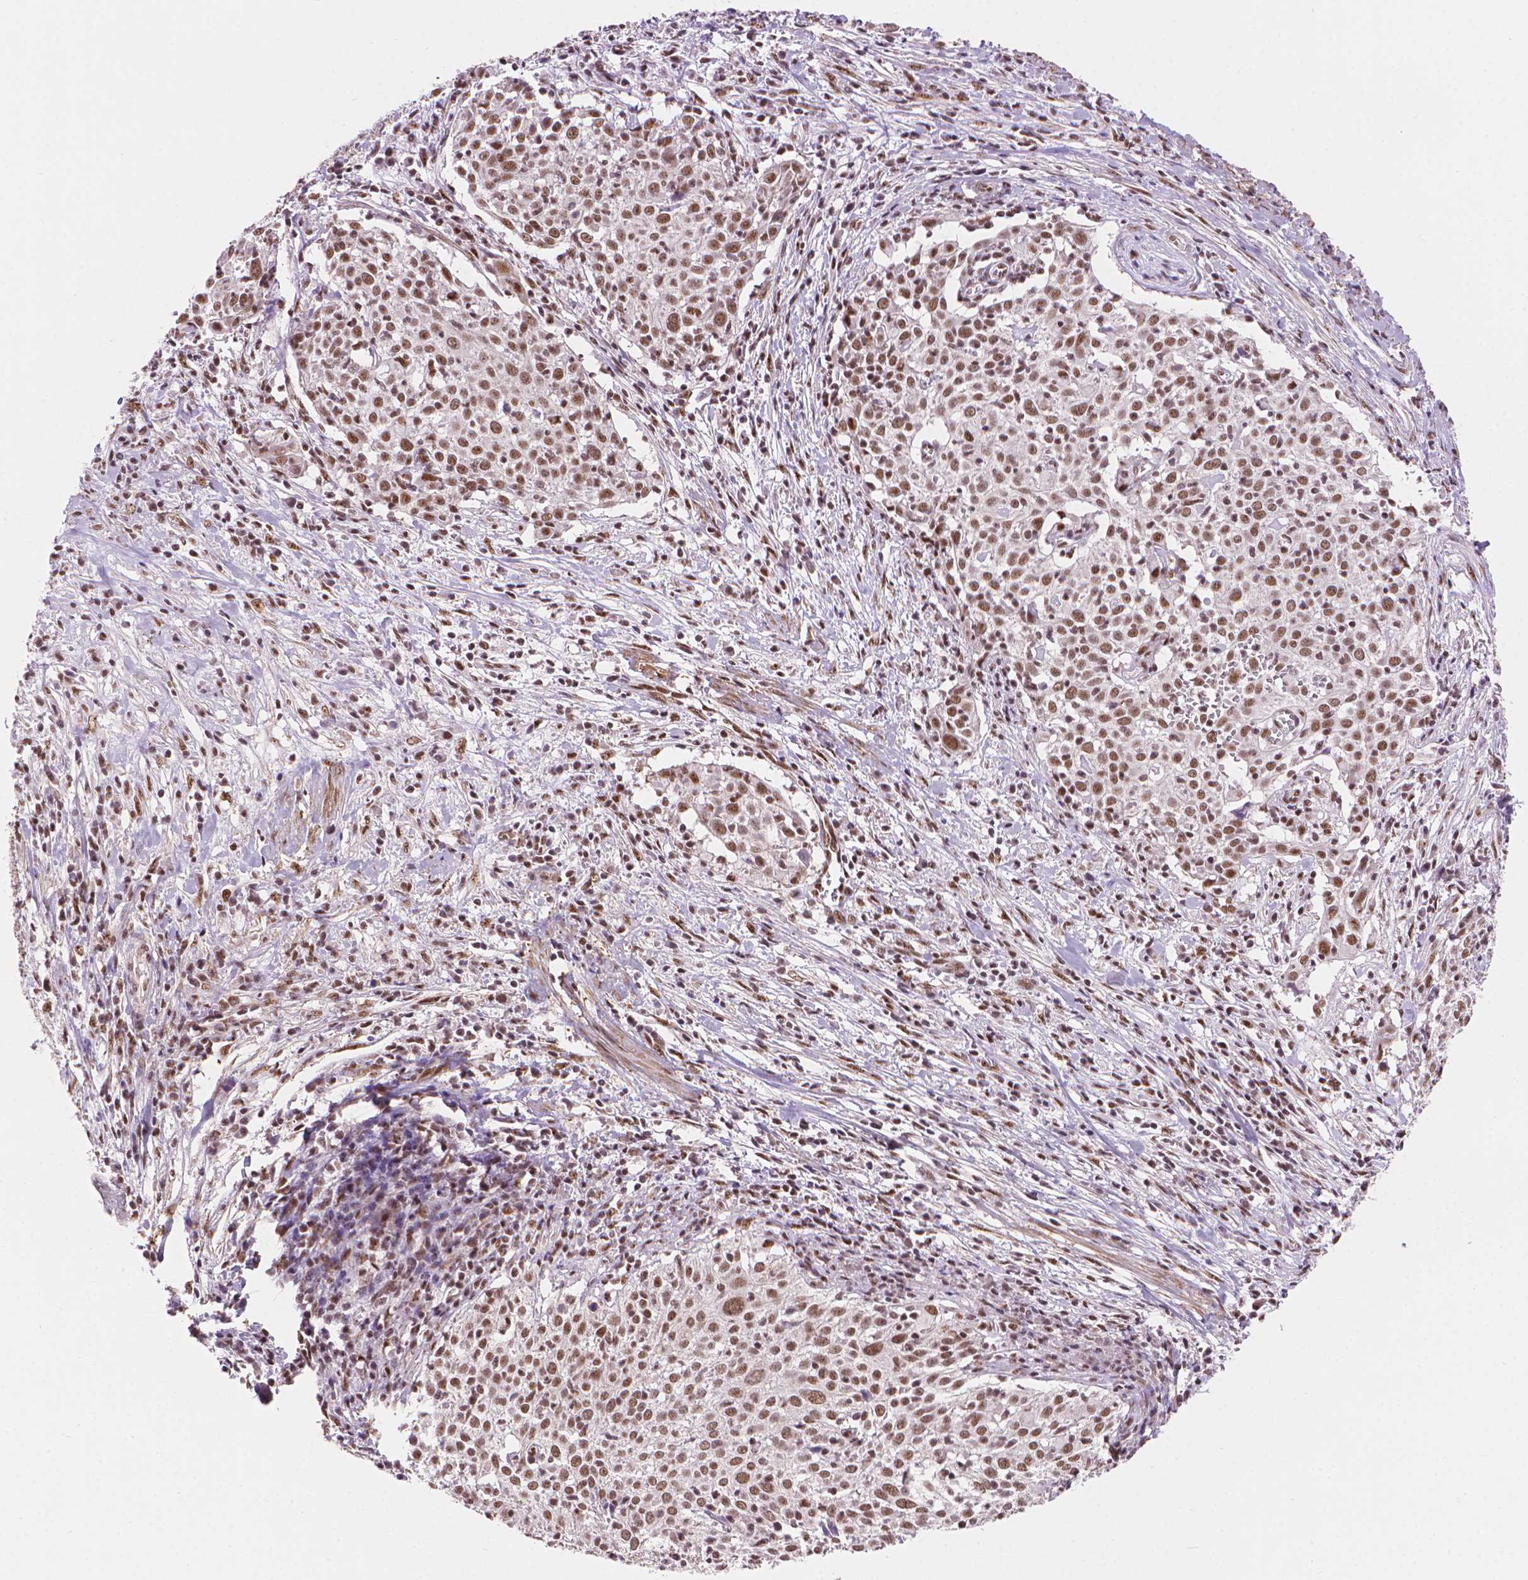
{"staining": {"intensity": "moderate", "quantity": ">75%", "location": "nuclear"}, "tissue": "cervical cancer", "cell_type": "Tumor cells", "image_type": "cancer", "snomed": [{"axis": "morphology", "description": "Squamous cell carcinoma, NOS"}, {"axis": "topography", "description": "Cervix"}], "caption": "Human cervical squamous cell carcinoma stained for a protein (brown) demonstrates moderate nuclear positive expression in approximately >75% of tumor cells.", "gene": "UBN1", "patient": {"sex": "female", "age": 39}}